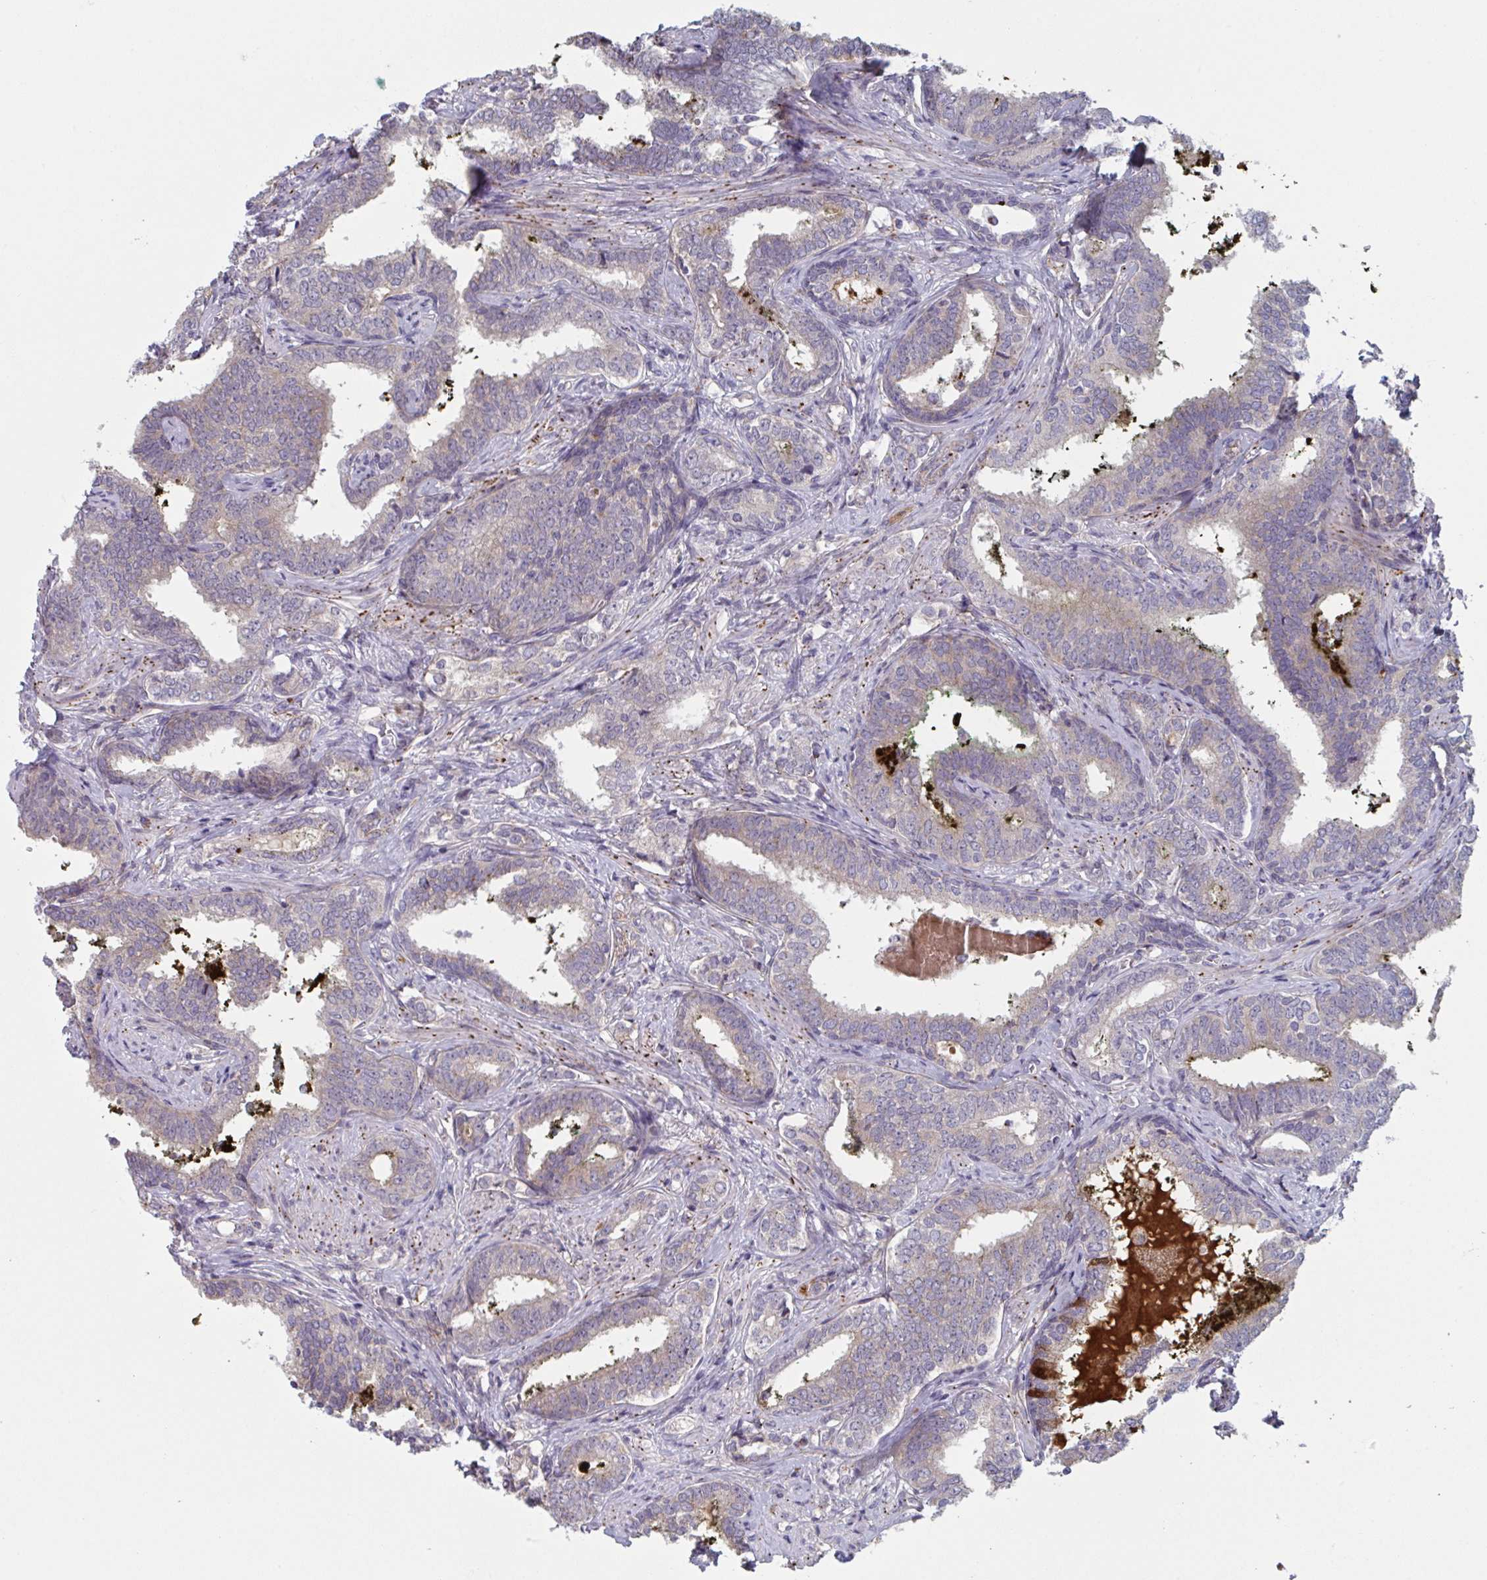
{"staining": {"intensity": "weak", "quantity": "<25%", "location": "cytoplasmic/membranous"}, "tissue": "prostate cancer", "cell_type": "Tumor cells", "image_type": "cancer", "snomed": [{"axis": "morphology", "description": "Adenocarcinoma, High grade"}, {"axis": "topography", "description": "Prostate"}], "caption": "DAB (3,3'-diaminobenzidine) immunohistochemical staining of human prostate cancer (adenocarcinoma (high-grade)) demonstrates no significant positivity in tumor cells.", "gene": "TNFSF10", "patient": {"sex": "male", "age": 72}}